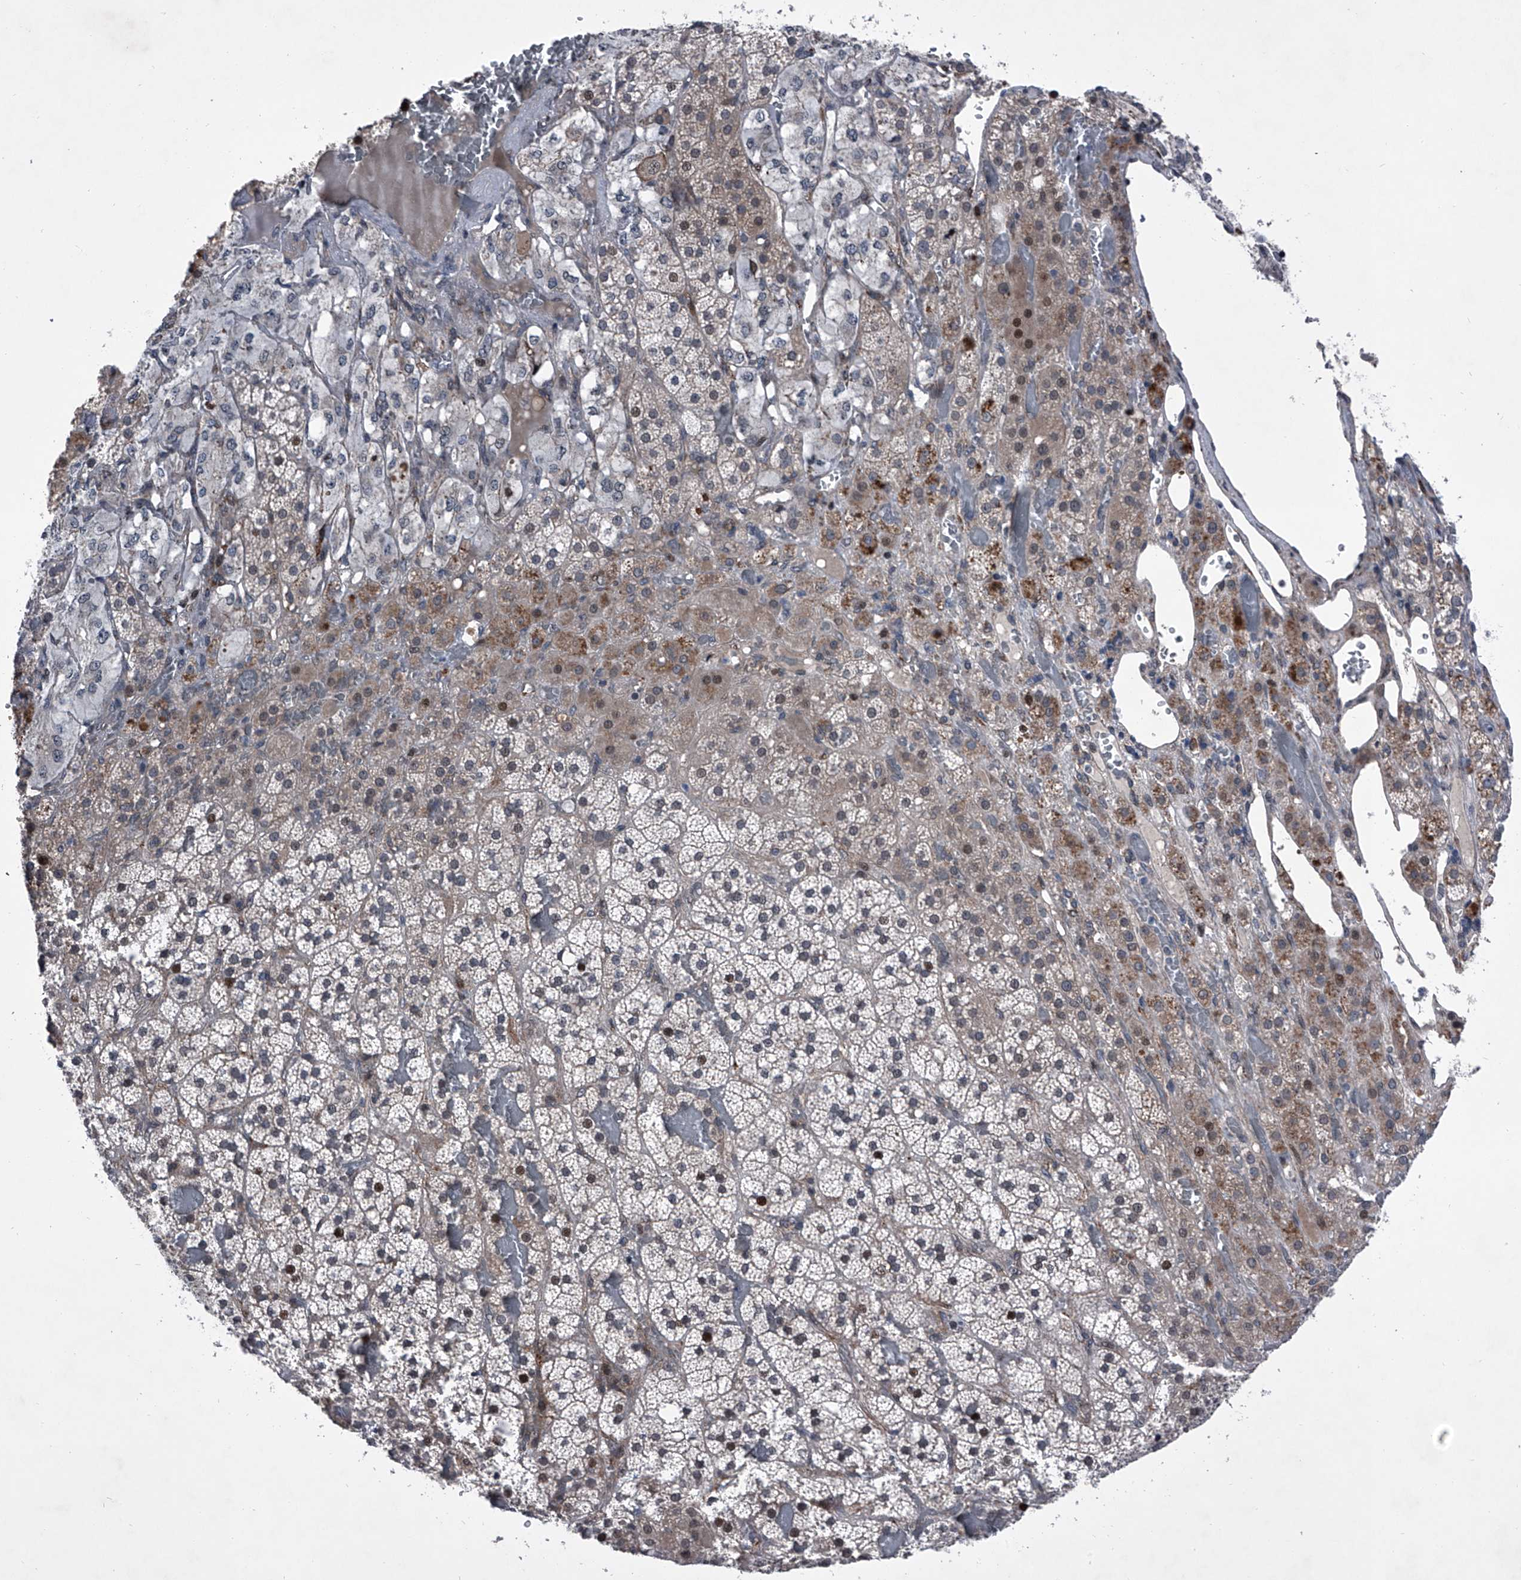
{"staining": {"intensity": "moderate", "quantity": "<25%", "location": "cytoplasmic/membranous,nuclear"}, "tissue": "adrenal gland", "cell_type": "Glandular cells", "image_type": "normal", "snomed": [{"axis": "morphology", "description": "Normal tissue, NOS"}, {"axis": "topography", "description": "Adrenal gland"}], "caption": "Immunohistochemistry (DAB) staining of unremarkable adrenal gland shows moderate cytoplasmic/membranous,nuclear protein positivity in approximately <25% of glandular cells.", "gene": "ELK4", "patient": {"sex": "female", "age": 59}}